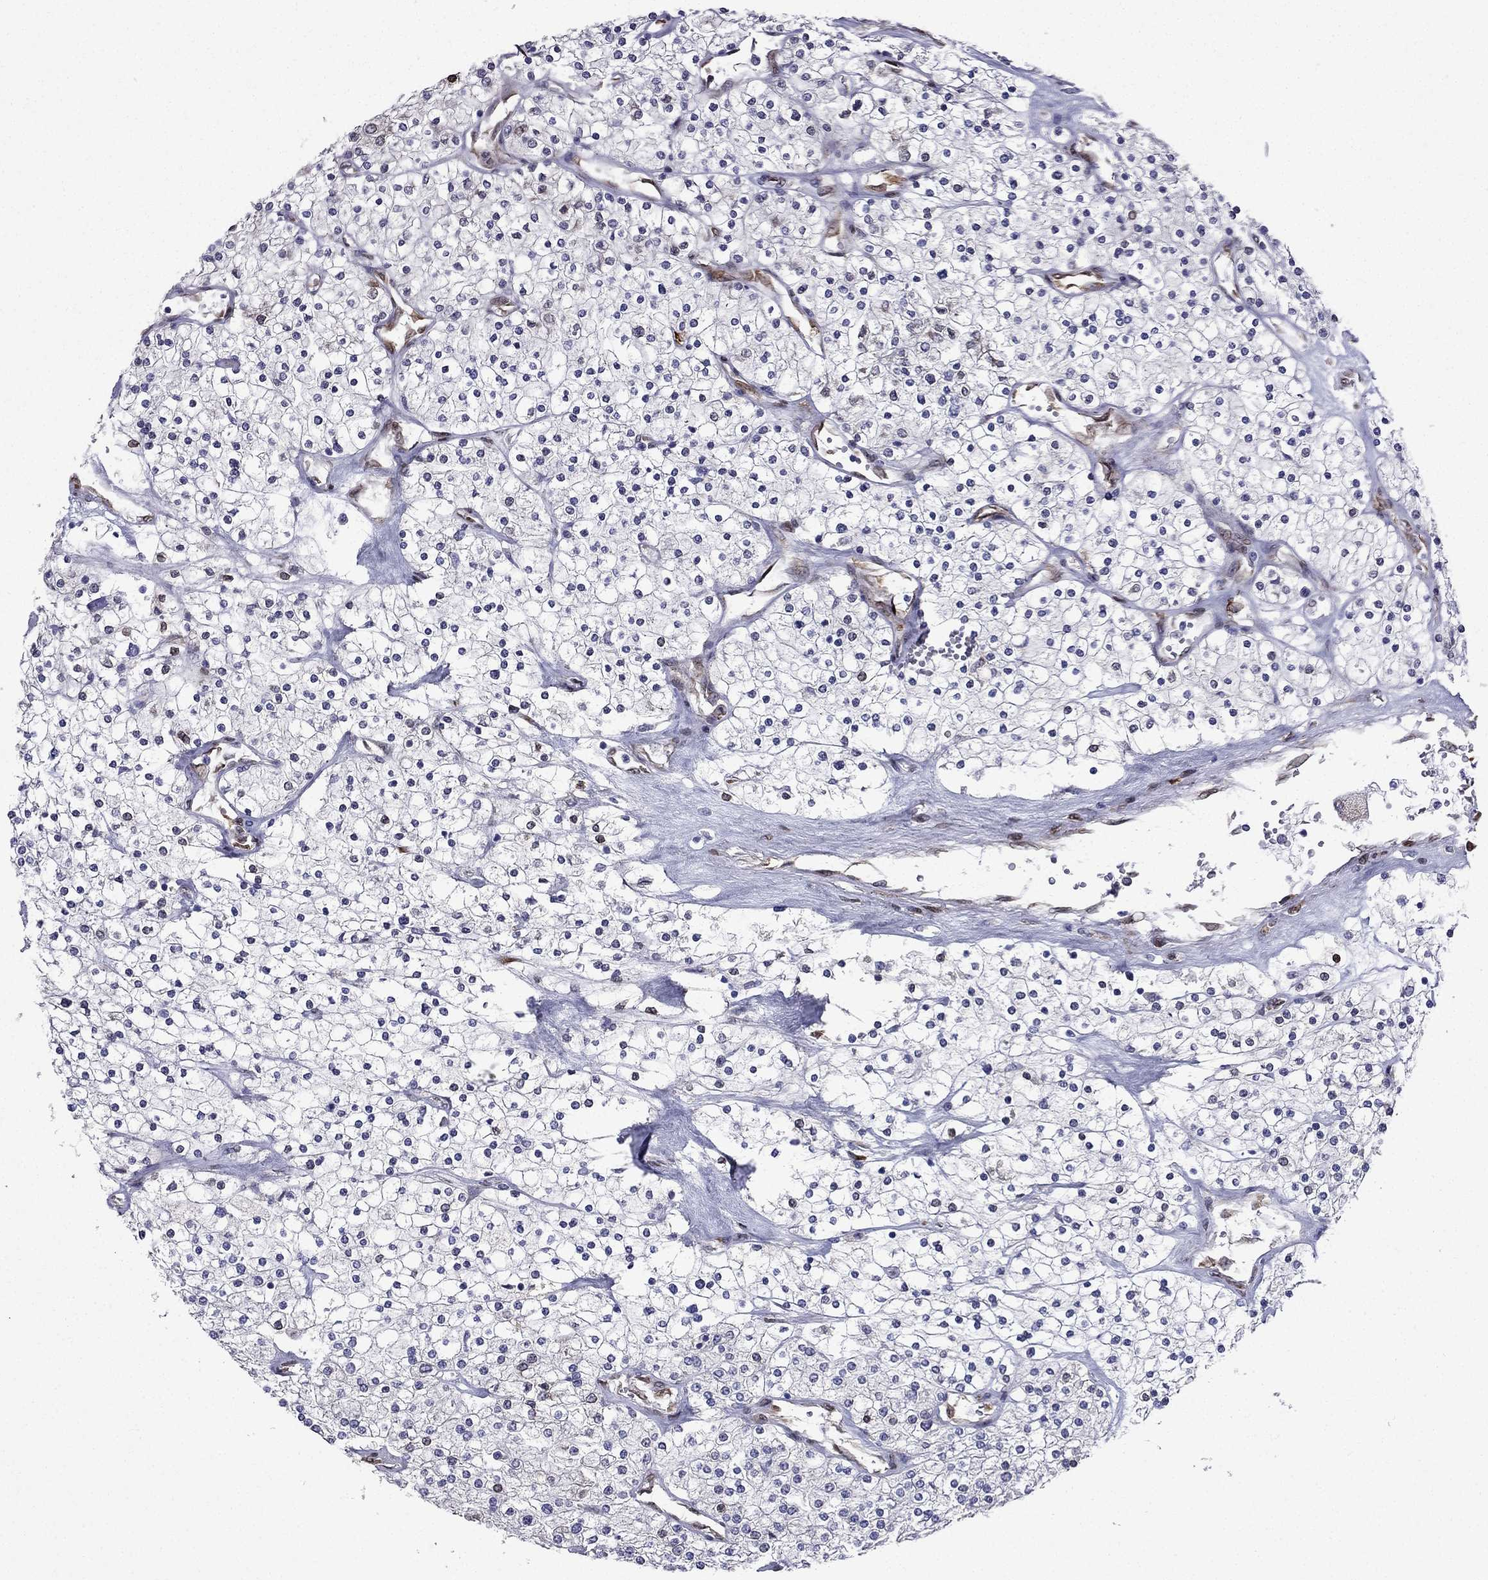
{"staining": {"intensity": "negative", "quantity": "none", "location": "none"}, "tissue": "renal cancer", "cell_type": "Tumor cells", "image_type": "cancer", "snomed": [{"axis": "morphology", "description": "Adenocarcinoma, NOS"}, {"axis": "topography", "description": "Kidney"}], "caption": "Immunohistochemistry (IHC) of human renal cancer (adenocarcinoma) reveals no expression in tumor cells.", "gene": "IKBIP", "patient": {"sex": "male", "age": 80}}